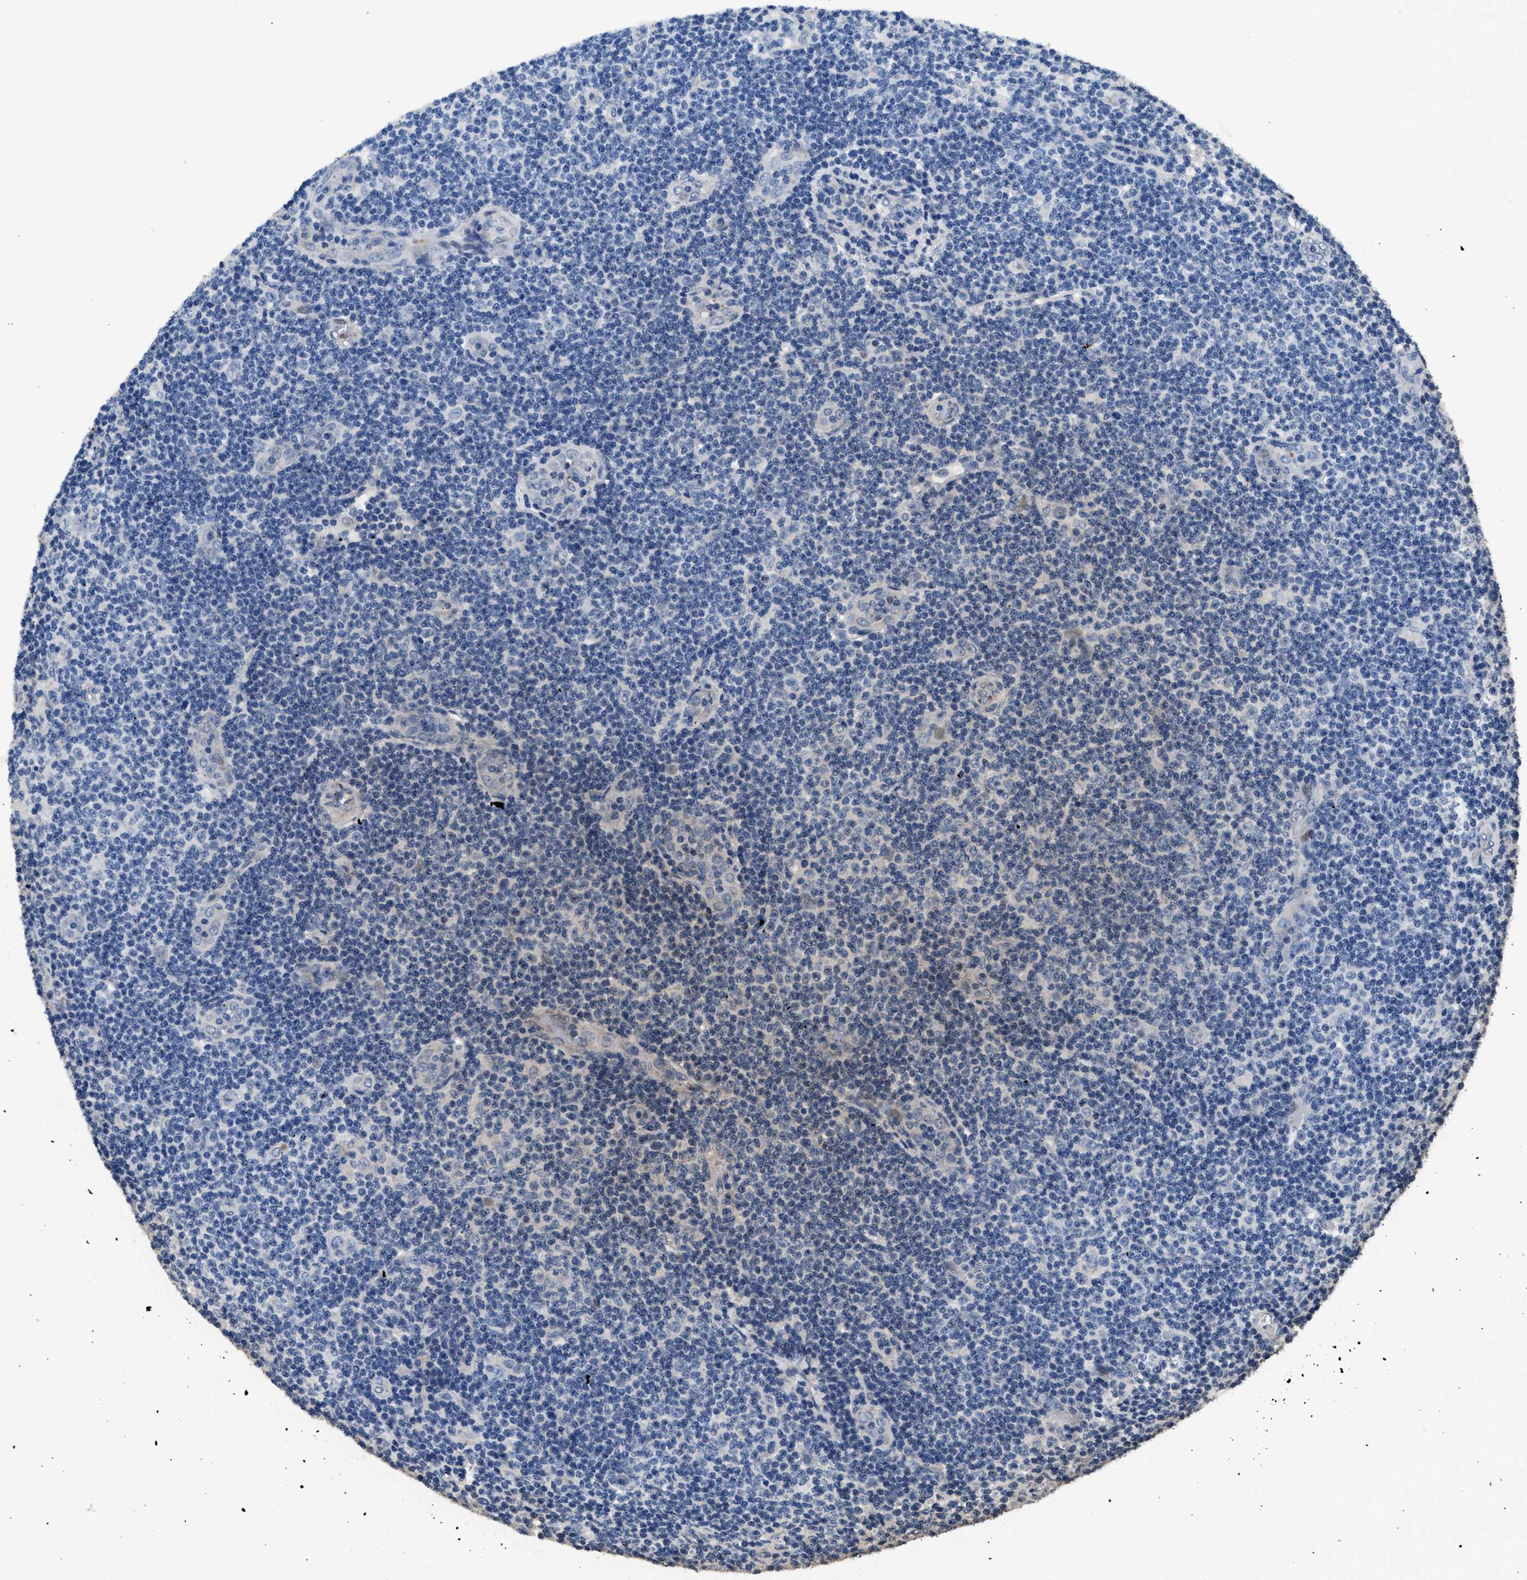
{"staining": {"intensity": "negative", "quantity": "none", "location": "none"}, "tissue": "lymphoma", "cell_type": "Tumor cells", "image_type": "cancer", "snomed": [{"axis": "morphology", "description": "Malignant lymphoma, non-Hodgkin's type, Low grade"}, {"axis": "topography", "description": "Lymph node"}], "caption": "Protein analysis of lymphoma shows no significant positivity in tumor cells.", "gene": "ITGA2B", "patient": {"sex": "male", "age": 83}}